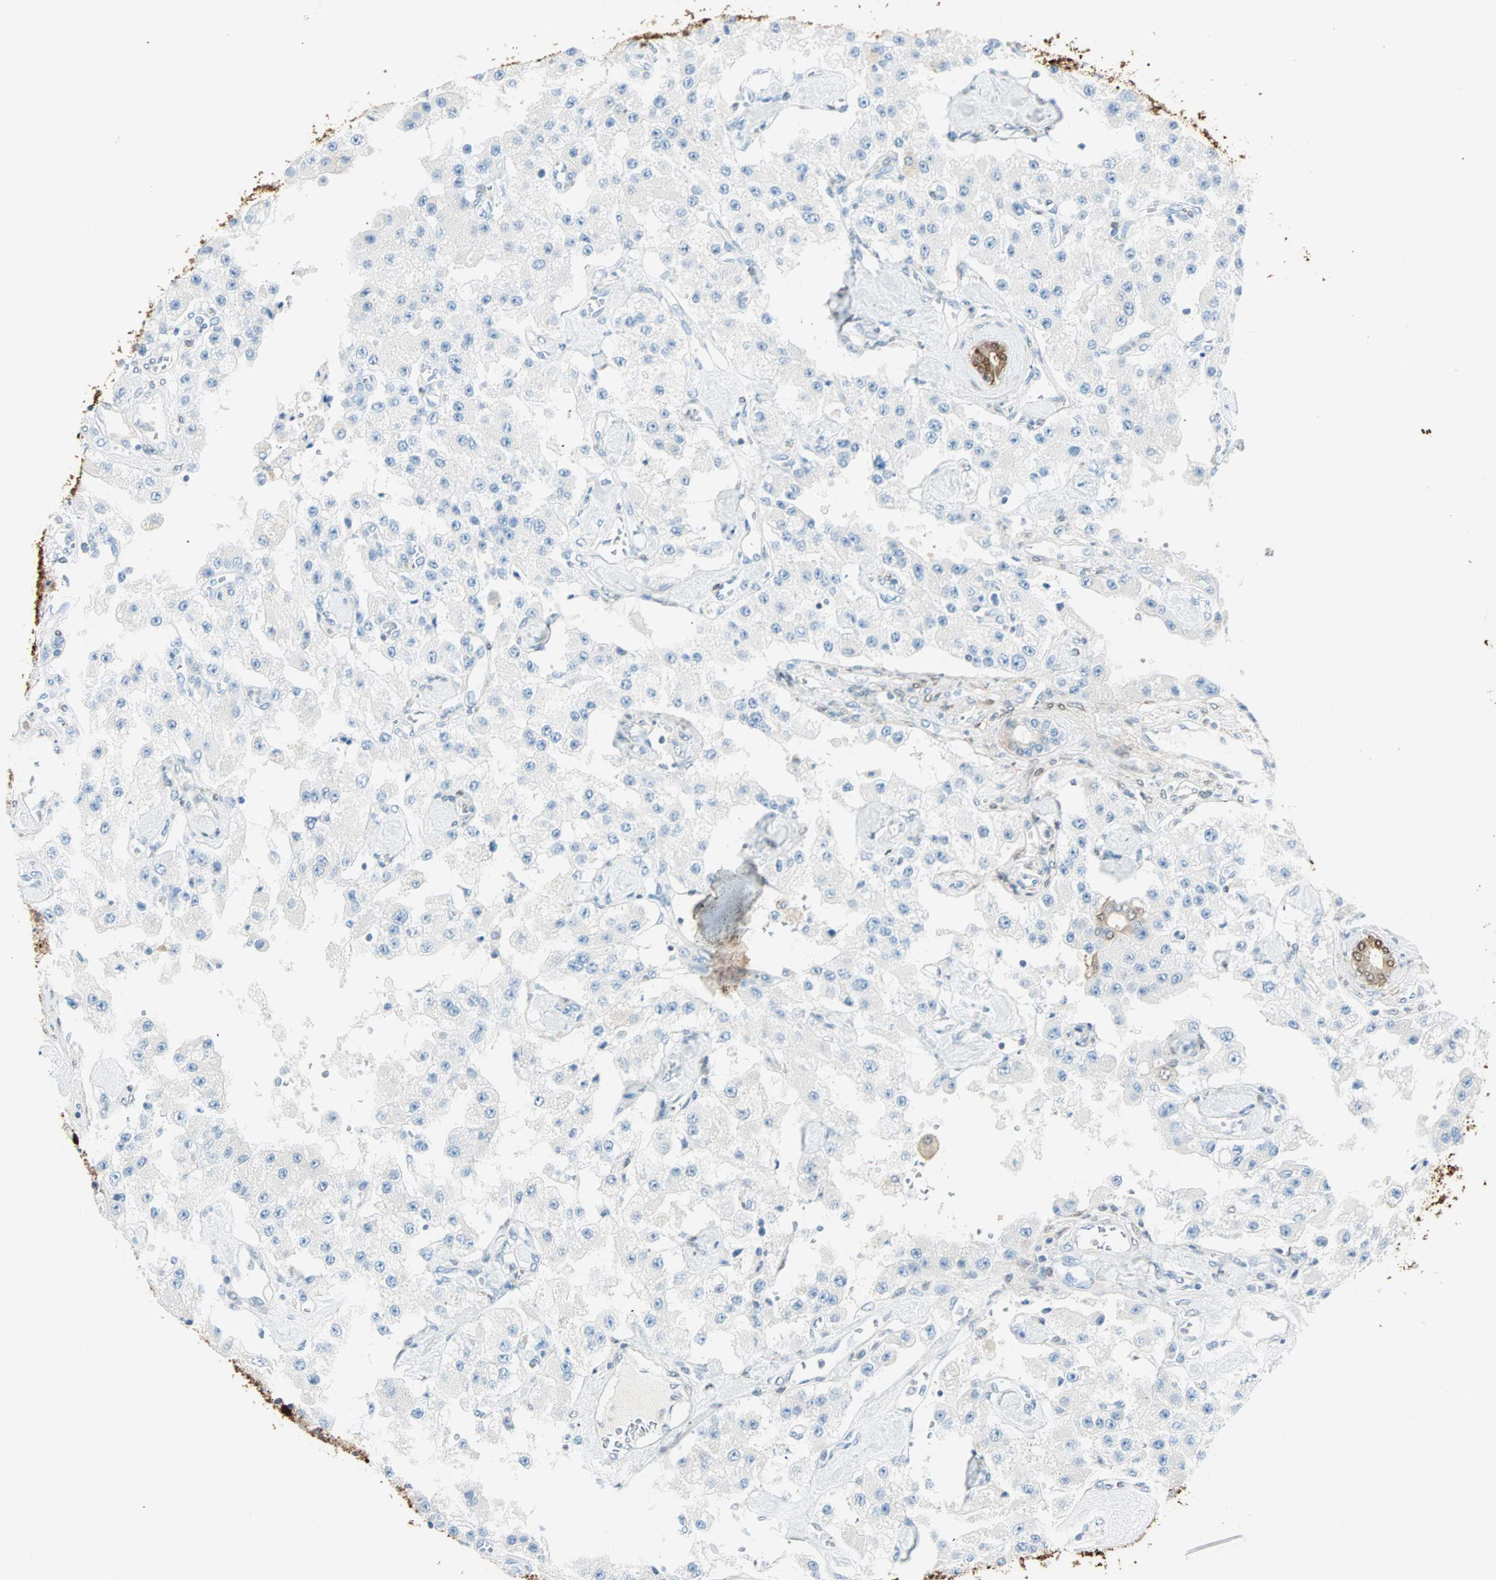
{"staining": {"intensity": "negative", "quantity": "none", "location": "none"}, "tissue": "carcinoid", "cell_type": "Tumor cells", "image_type": "cancer", "snomed": [{"axis": "morphology", "description": "Carcinoid, malignant, NOS"}, {"axis": "topography", "description": "Pancreas"}], "caption": "IHC of carcinoid (malignant) demonstrates no staining in tumor cells. (Brightfield microscopy of DAB (3,3'-diaminobenzidine) IHC at high magnification).", "gene": "S100A1", "patient": {"sex": "male", "age": 41}}